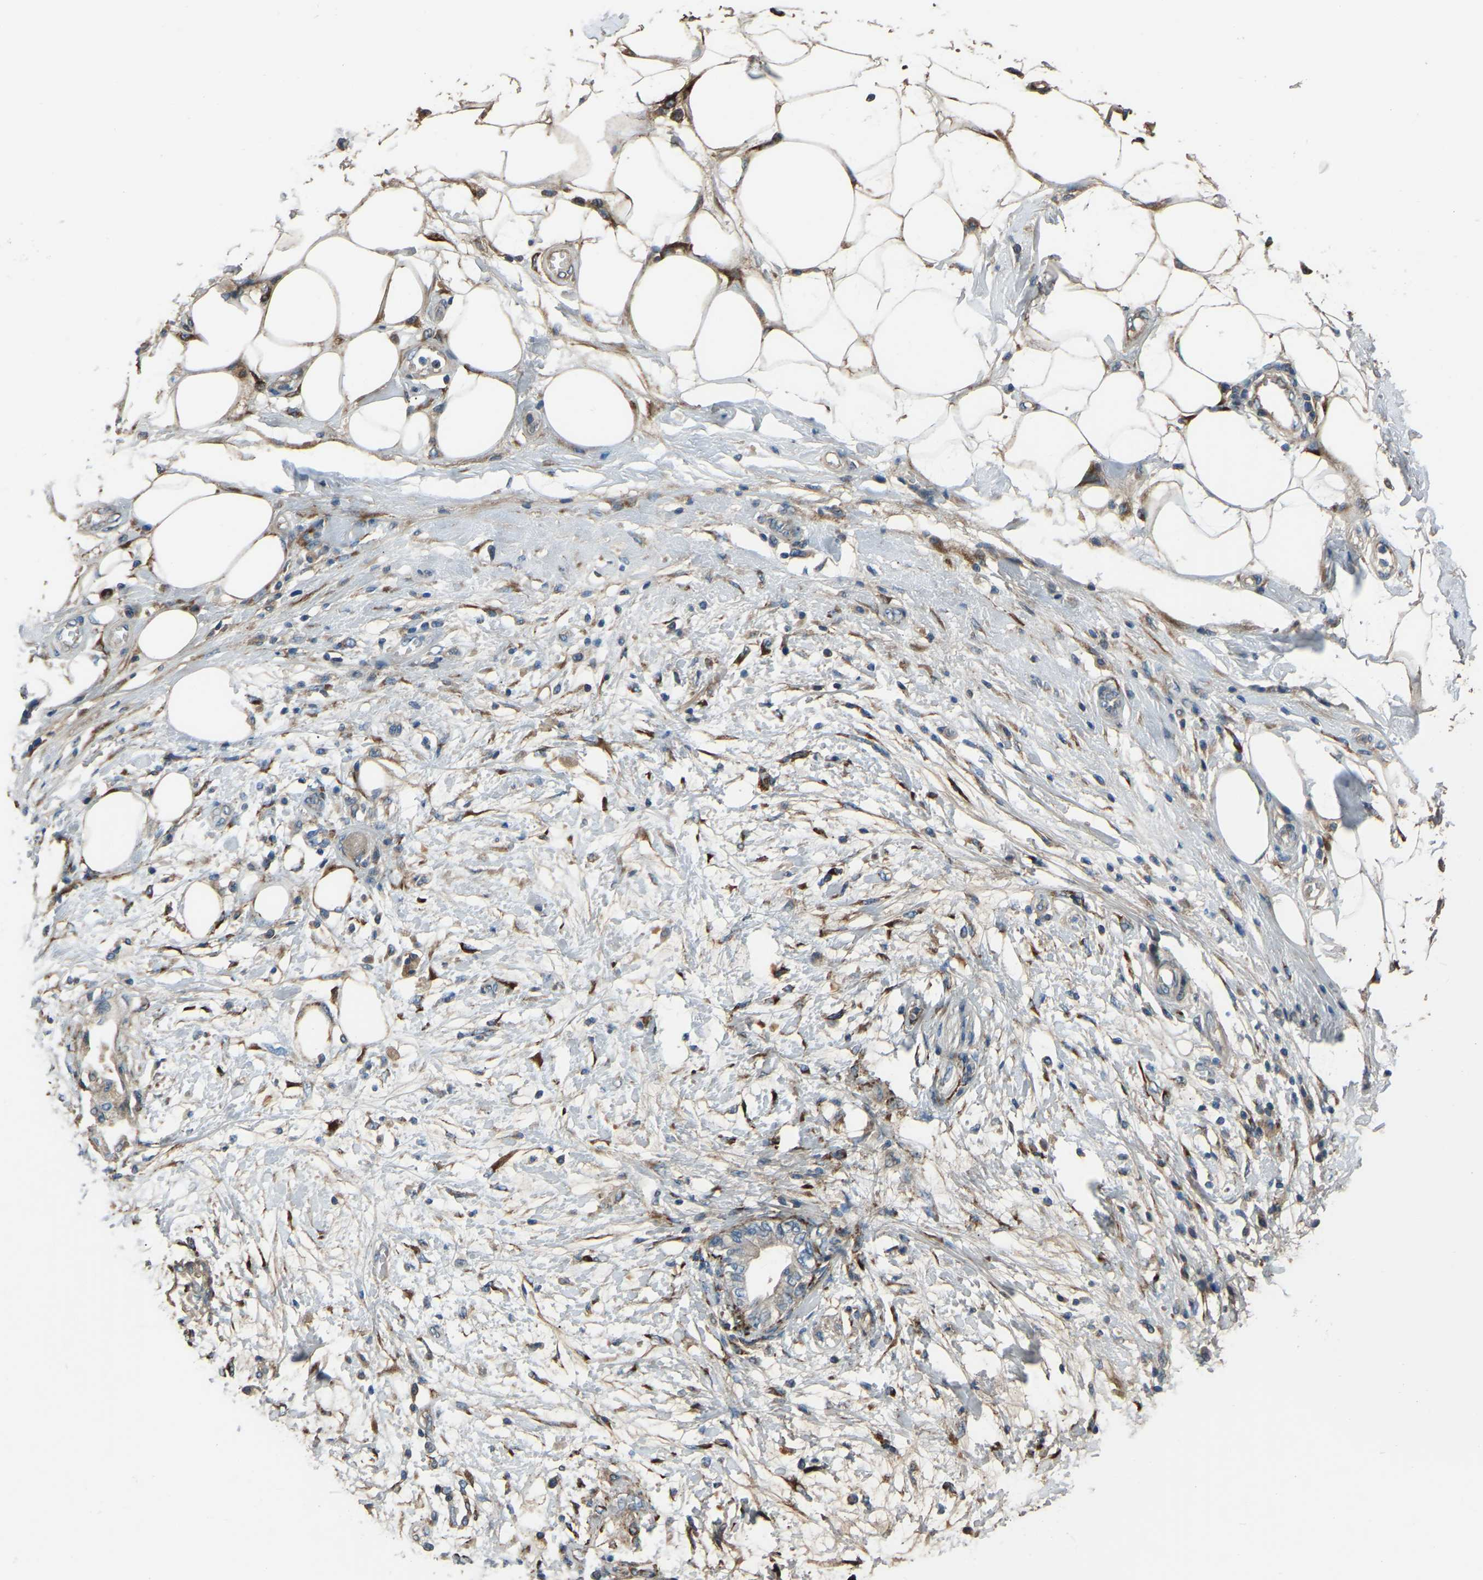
{"staining": {"intensity": "weak", "quantity": "25%-75%", "location": "cytoplasmic/membranous"}, "tissue": "adipose tissue", "cell_type": "Adipocytes", "image_type": "normal", "snomed": [{"axis": "morphology", "description": "Normal tissue, NOS"}, {"axis": "morphology", "description": "Adenocarcinoma, NOS"}, {"axis": "topography", "description": "Duodenum"}, {"axis": "topography", "description": "Peripheral nerve tissue"}], "caption": "DAB immunohistochemical staining of normal human adipose tissue exhibits weak cytoplasmic/membranous protein expression in about 25%-75% of adipocytes. Nuclei are stained in blue.", "gene": "COL3A1", "patient": {"sex": "female", "age": 60}}